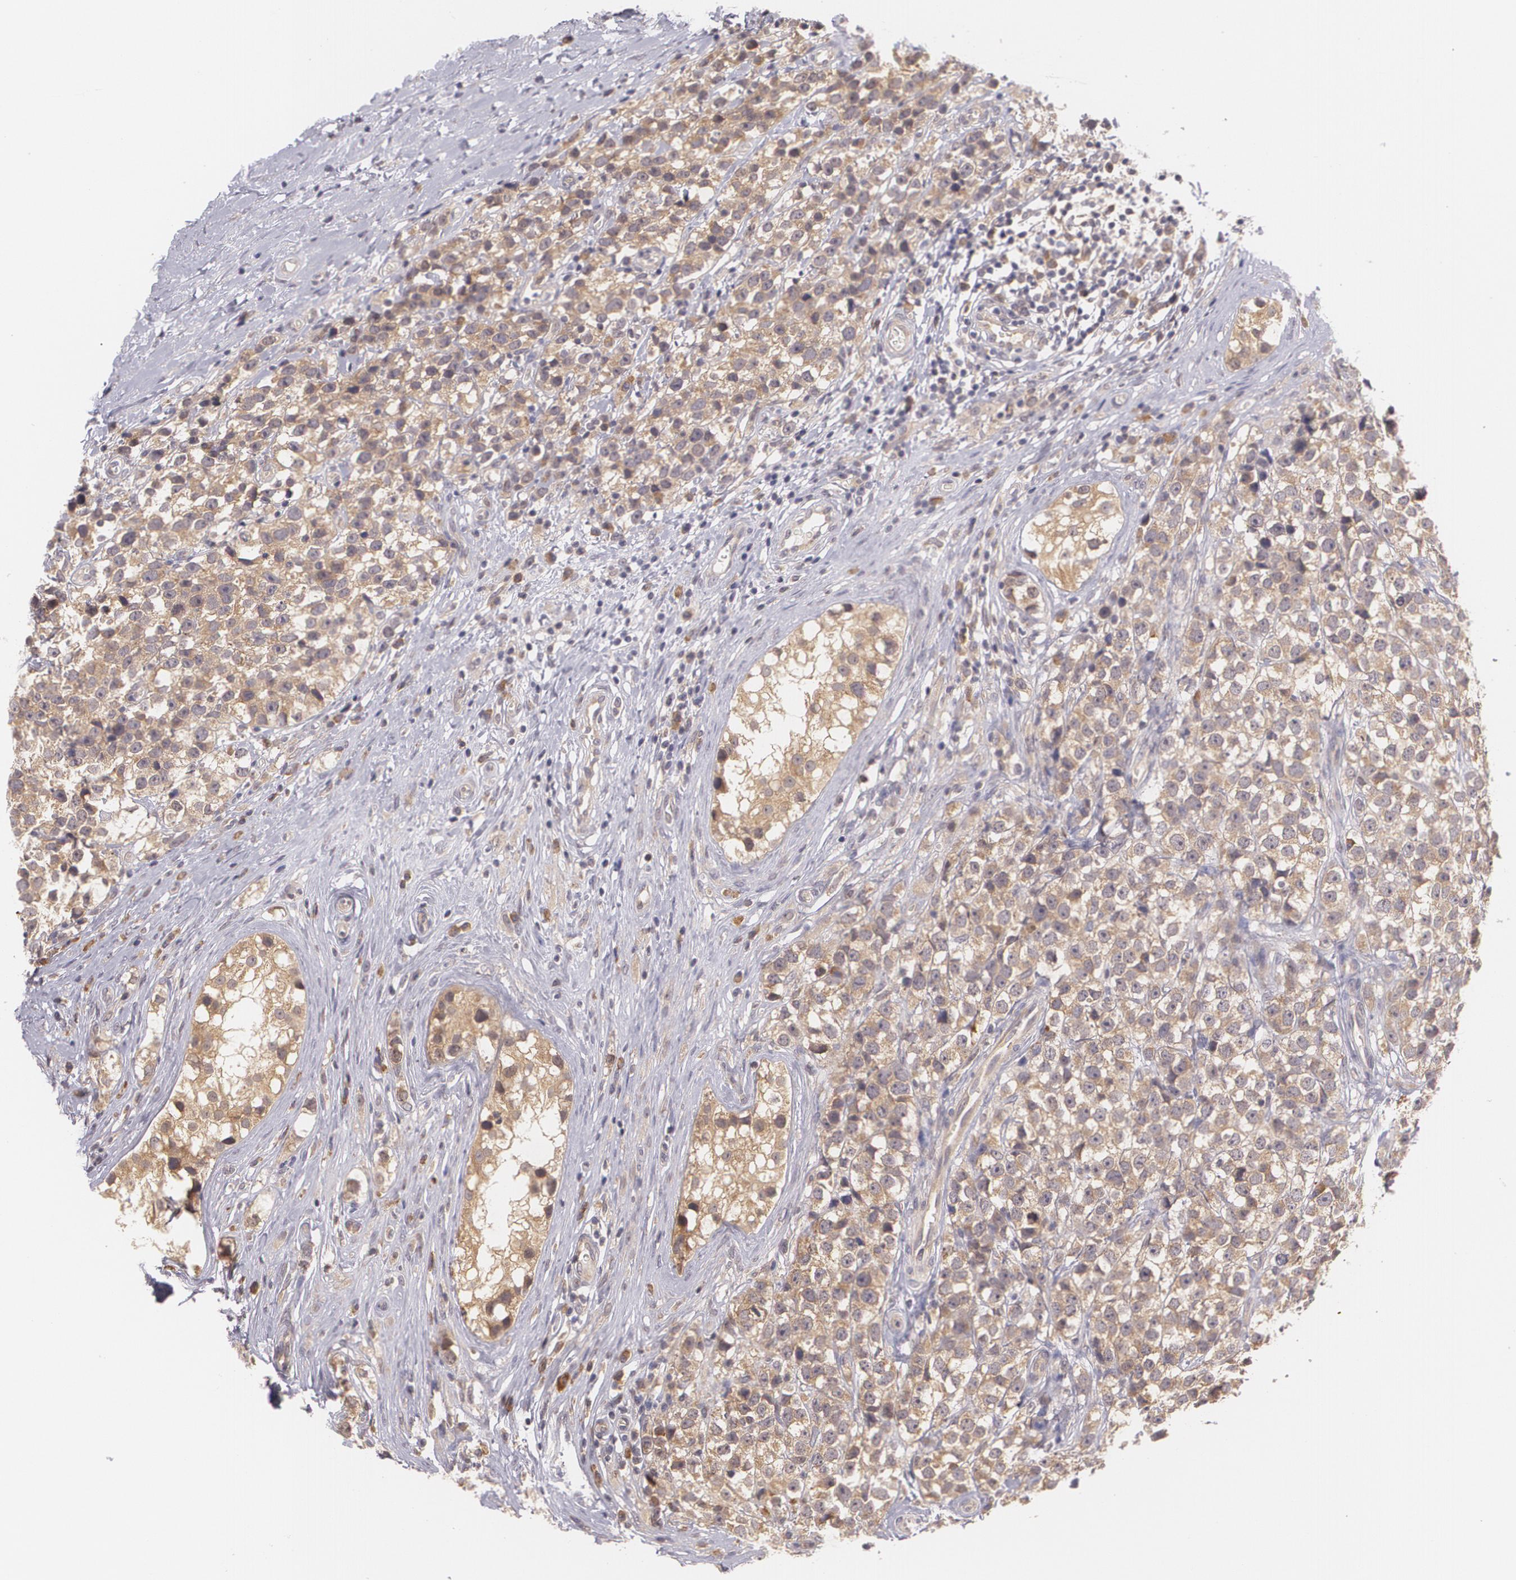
{"staining": {"intensity": "weak", "quantity": ">75%", "location": "cytoplasmic/membranous"}, "tissue": "testis cancer", "cell_type": "Tumor cells", "image_type": "cancer", "snomed": [{"axis": "morphology", "description": "Seminoma, NOS"}, {"axis": "topography", "description": "Testis"}], "caption": "Protein staining displays weak cytoplasmic/membranous expression in about >75% of tumor cells in seminoma (testis).", "gene": "CCL17", "patient": {"sex": "male", "age": 25}}